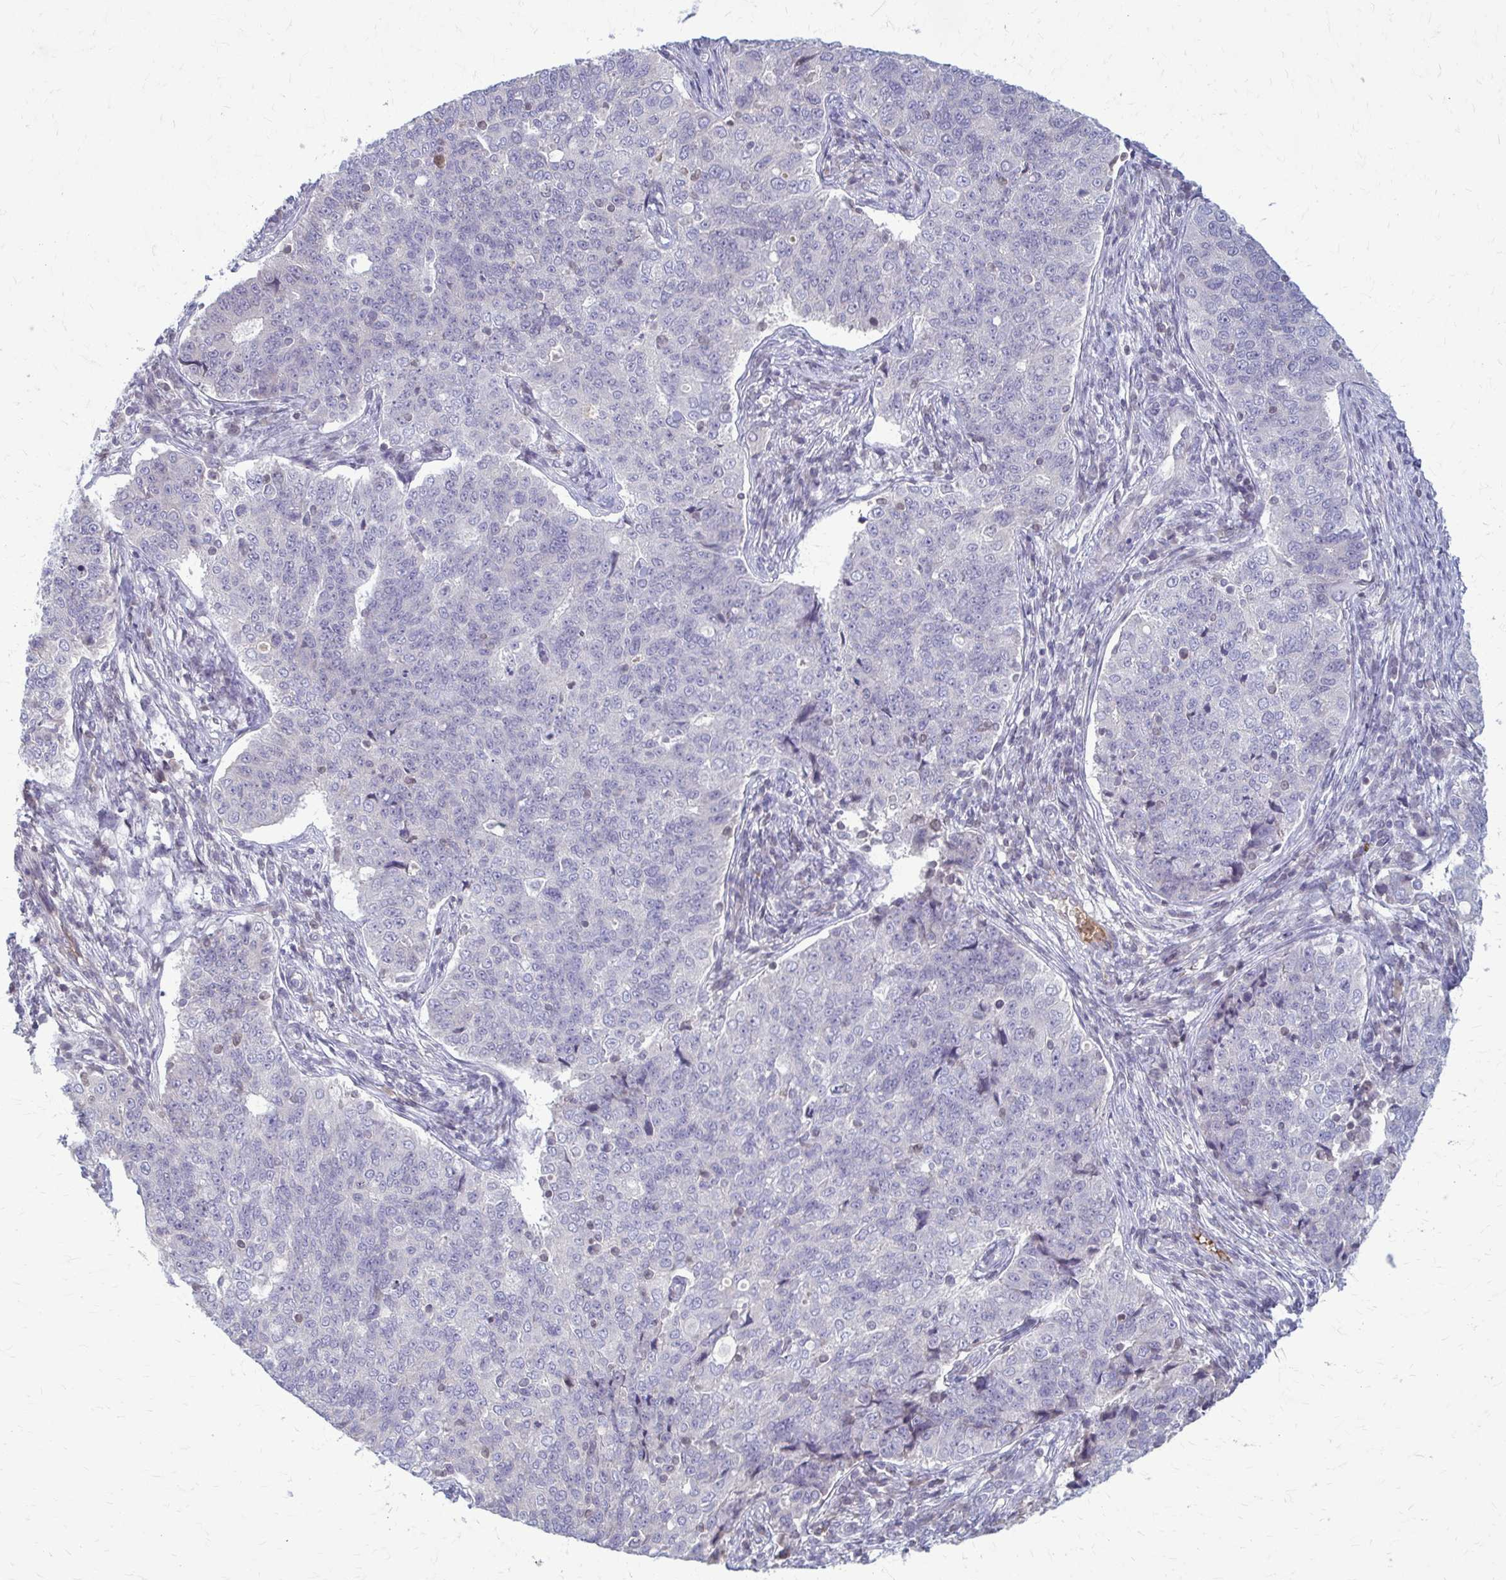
{"staining": {"intensity": "negative", "quantity": "none", "location": "none"}, "tissue": "endometrial cancer", "cell_type": "Tumor cells", "image_type": "cancer", "snomed": [{"axis": "morphology", "description": "Adenocarcinoma, NOS"}, {"axis": "topography", "description": "Endometrium"}], "caption": "The image shows no significant staining in tumor cells of endometrial cancer (adenocarcinoma).", "gene": "MCRIP2", "patient": {"sex": "female", "age": 43}}